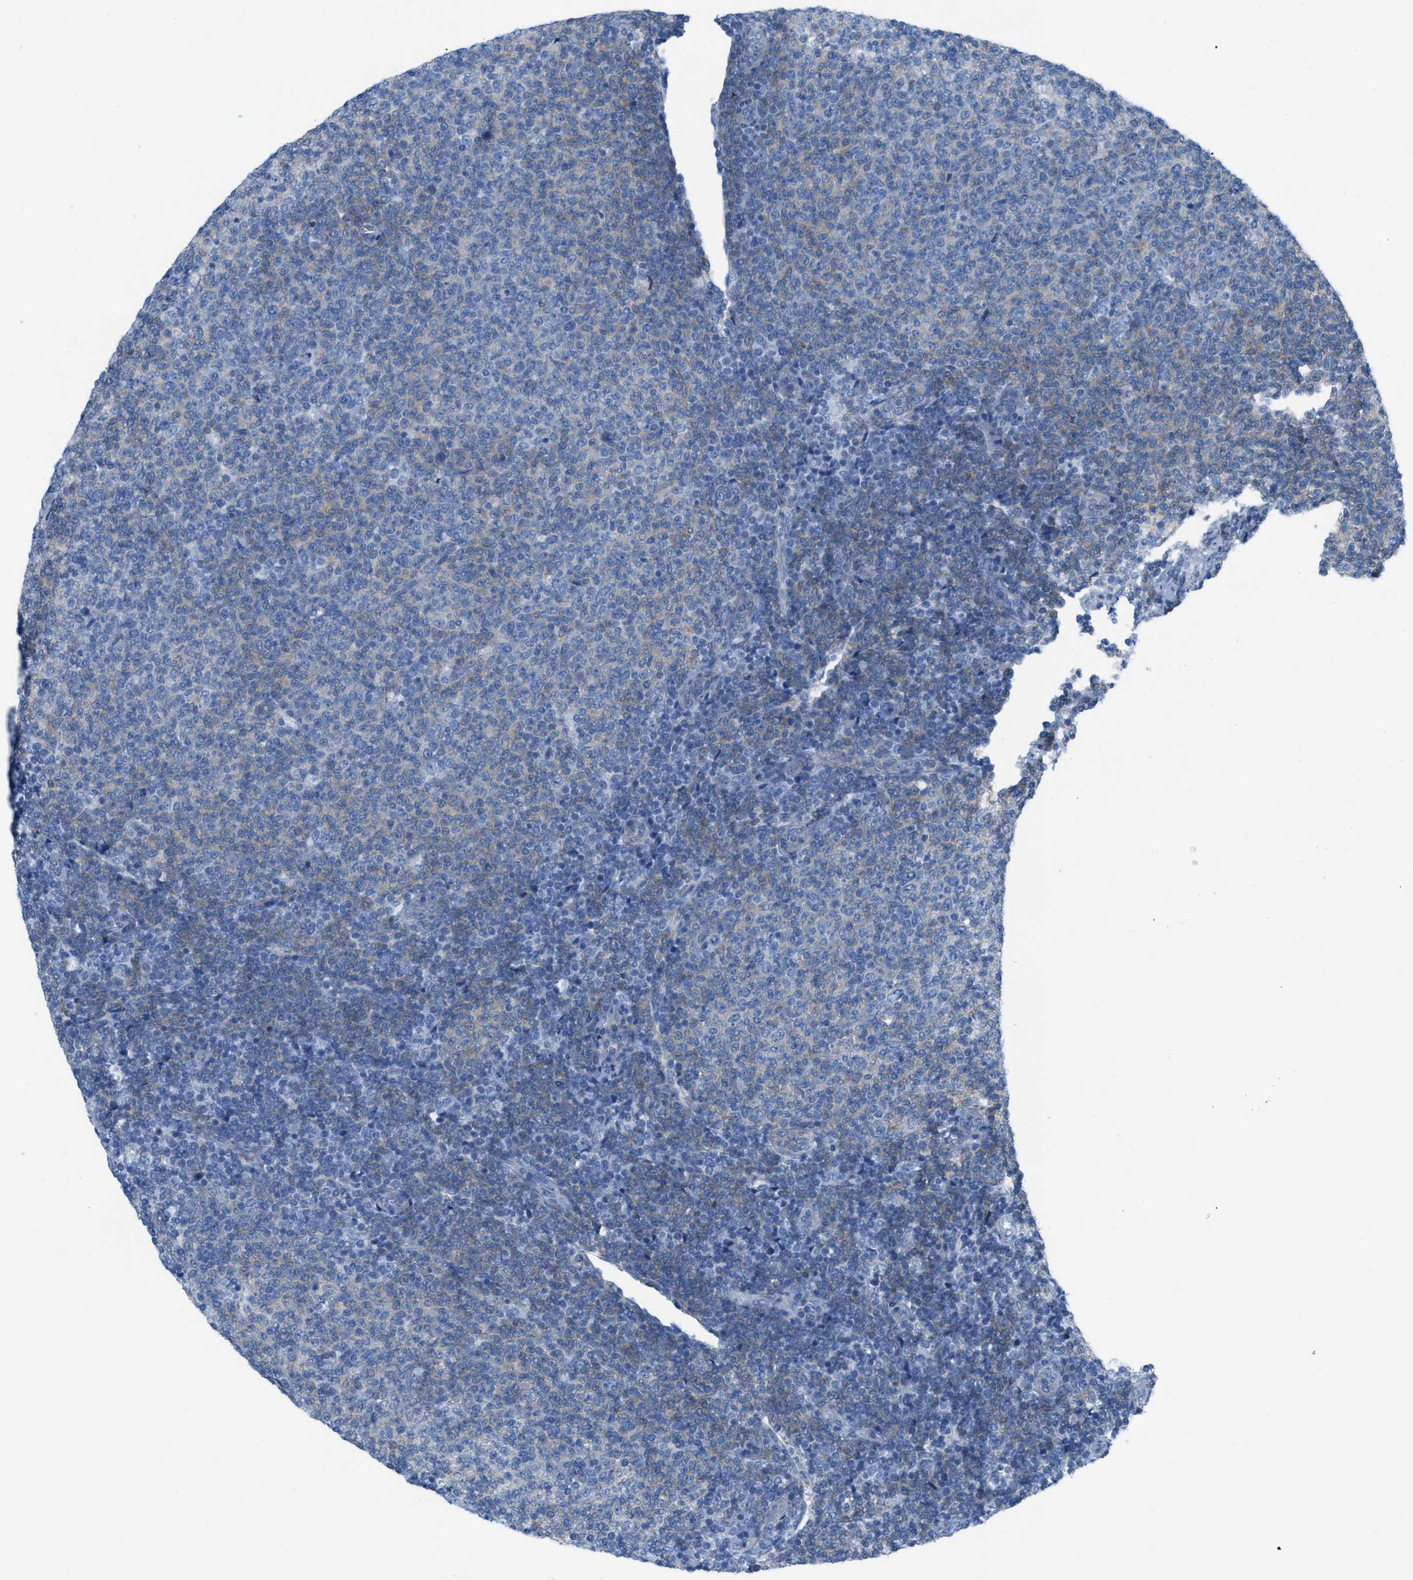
{"staining": {"intensity": "weak", "quantity": "<25%", "location": "cytoplasmic/membranous"}, "tissue": "lymphoma", "cell_type": "Tumor cells", "image_type": "cancer", "snomed": [{"axis": "morphology", "description": "Malignant lymphoma, non-Hodgkin's type, Low grade"}, {"axis": "topography", "description": "Lymph node"}], "caption": "Photomicrograph shows no significant protein staining in tumor cells of malignant lymphoma, non-Hodgkin's type (low-grade).", "gene": "ASGR1", "patient": {"sex": "male", "age": 66}}